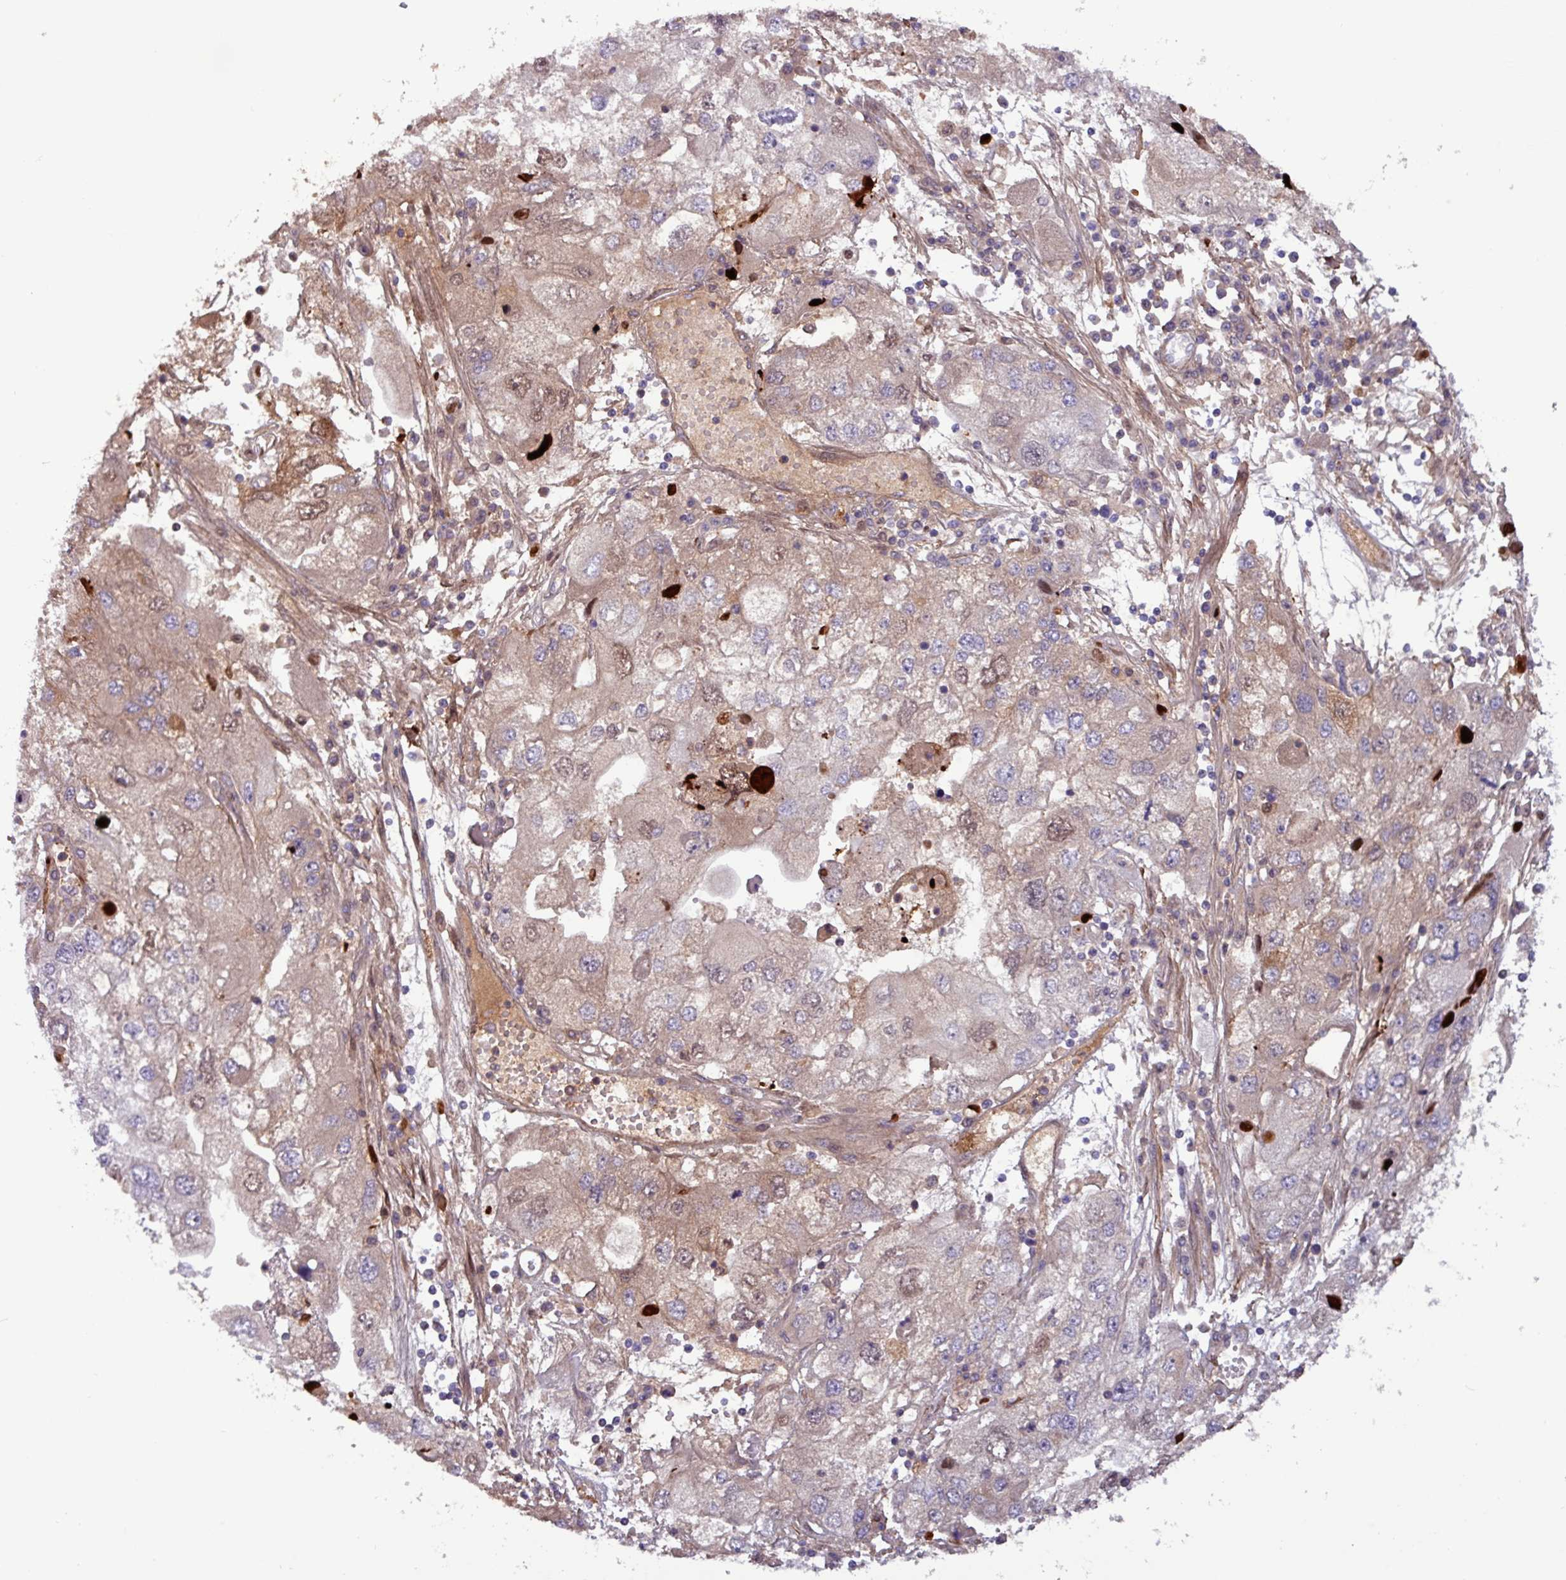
{"staining": {"intensity": "weak", "quantity": "25%-75%", "location": "cytoplasmic/membranous"}, "tissue": "endometrial cancer", "cell_type": "Tumor cells", "image_type": "cancer", "snomed": [{"axis": "morphology", "description": "Adenocarcinoma, NOS"}, {"axis": "topography", "description": "Endometrium"}], "caption": "A brown stain highlights weak cytoplasmic/membranous positivity of a protein in human adenocarcinoma (endometrial) tumor cells.", "gene": "PCED1A", "patient": {"sex": "female", "age": 49}}